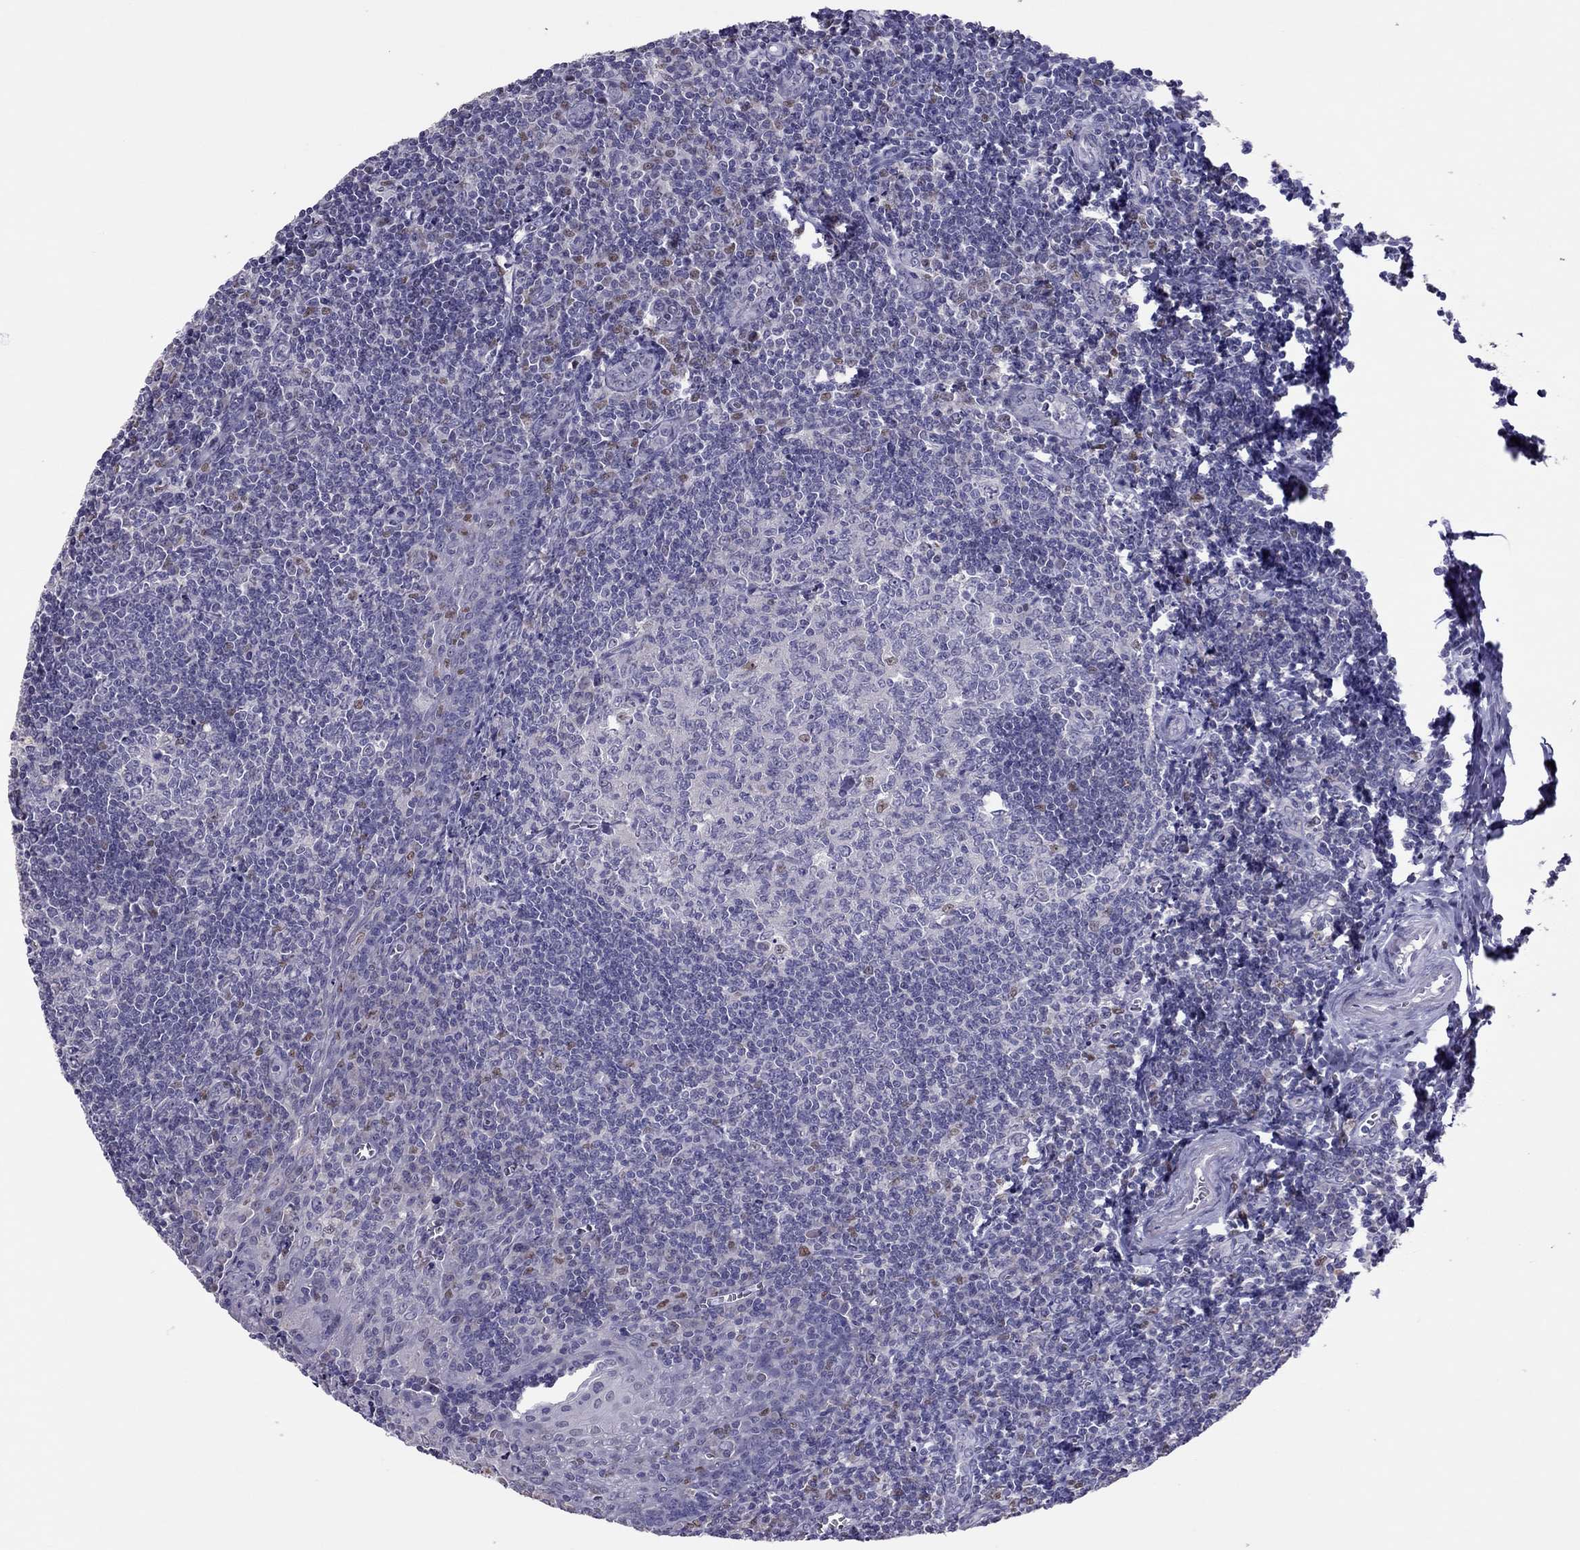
{"staining": {"intensity": "weak", "quantity": "<25%", "location": "nuclear"}, "tissue": "tonsil", "cell_type": "Germinal center cells", "image_type": "normal", "snomed": [{"axis": "morphology", "description": "Normal tissue, NOS"}, {"axis": "morphology", "description": "Inflammation, NOS"}, {"axis": "topography", "description": "Tonsil"}], "caption": "An immunohistochemistry (IHC) photomicrograph of unremarkable tonsil is shown. There is no staining in germinal center cells of tonsil.", "gene": "SPINT3", "patient": {"sex": "female", "age": 31}}